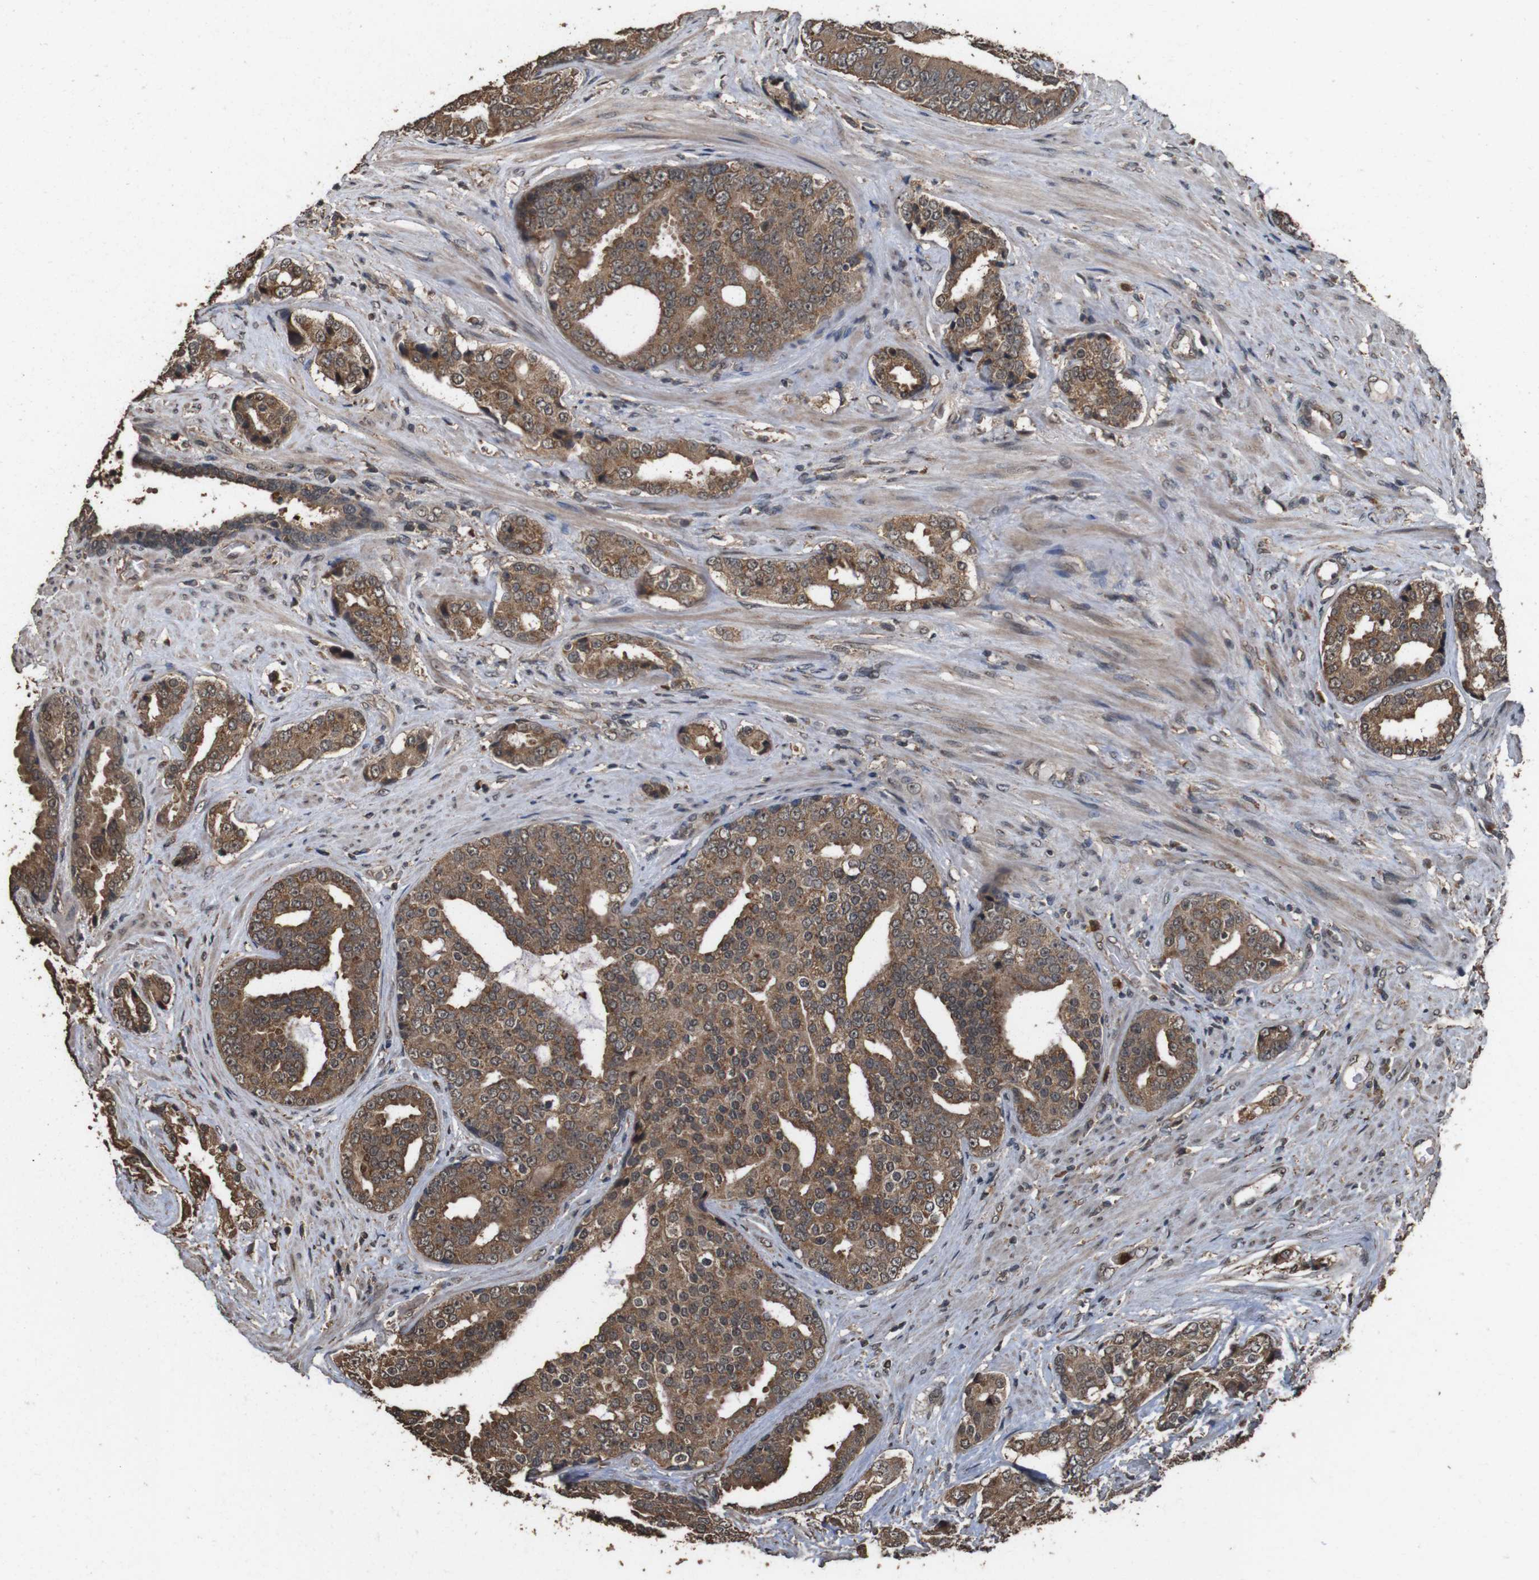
{"staining": {"intensity": "moderate", "quantity": ">75%", "location": "cytoplasmic/membranous"}, "tissue": "prostate cancer", "cell_type": "Tumor cells", "image_type": "cancer", "snomed": [{"axis": "morphology", "description": "Adenocarcinoma, High grade"}, {"axis": "topography", "description": "Prostate"}], "caption": "A micrograph of human prostate cancer stained for a protein exhibits moderate cytoplasmic/membranous brown staining in tumor cells. Nuclei are stained in blue.", "gene": "RRAS2", "patient": {"sex": "male", "age": 71}}